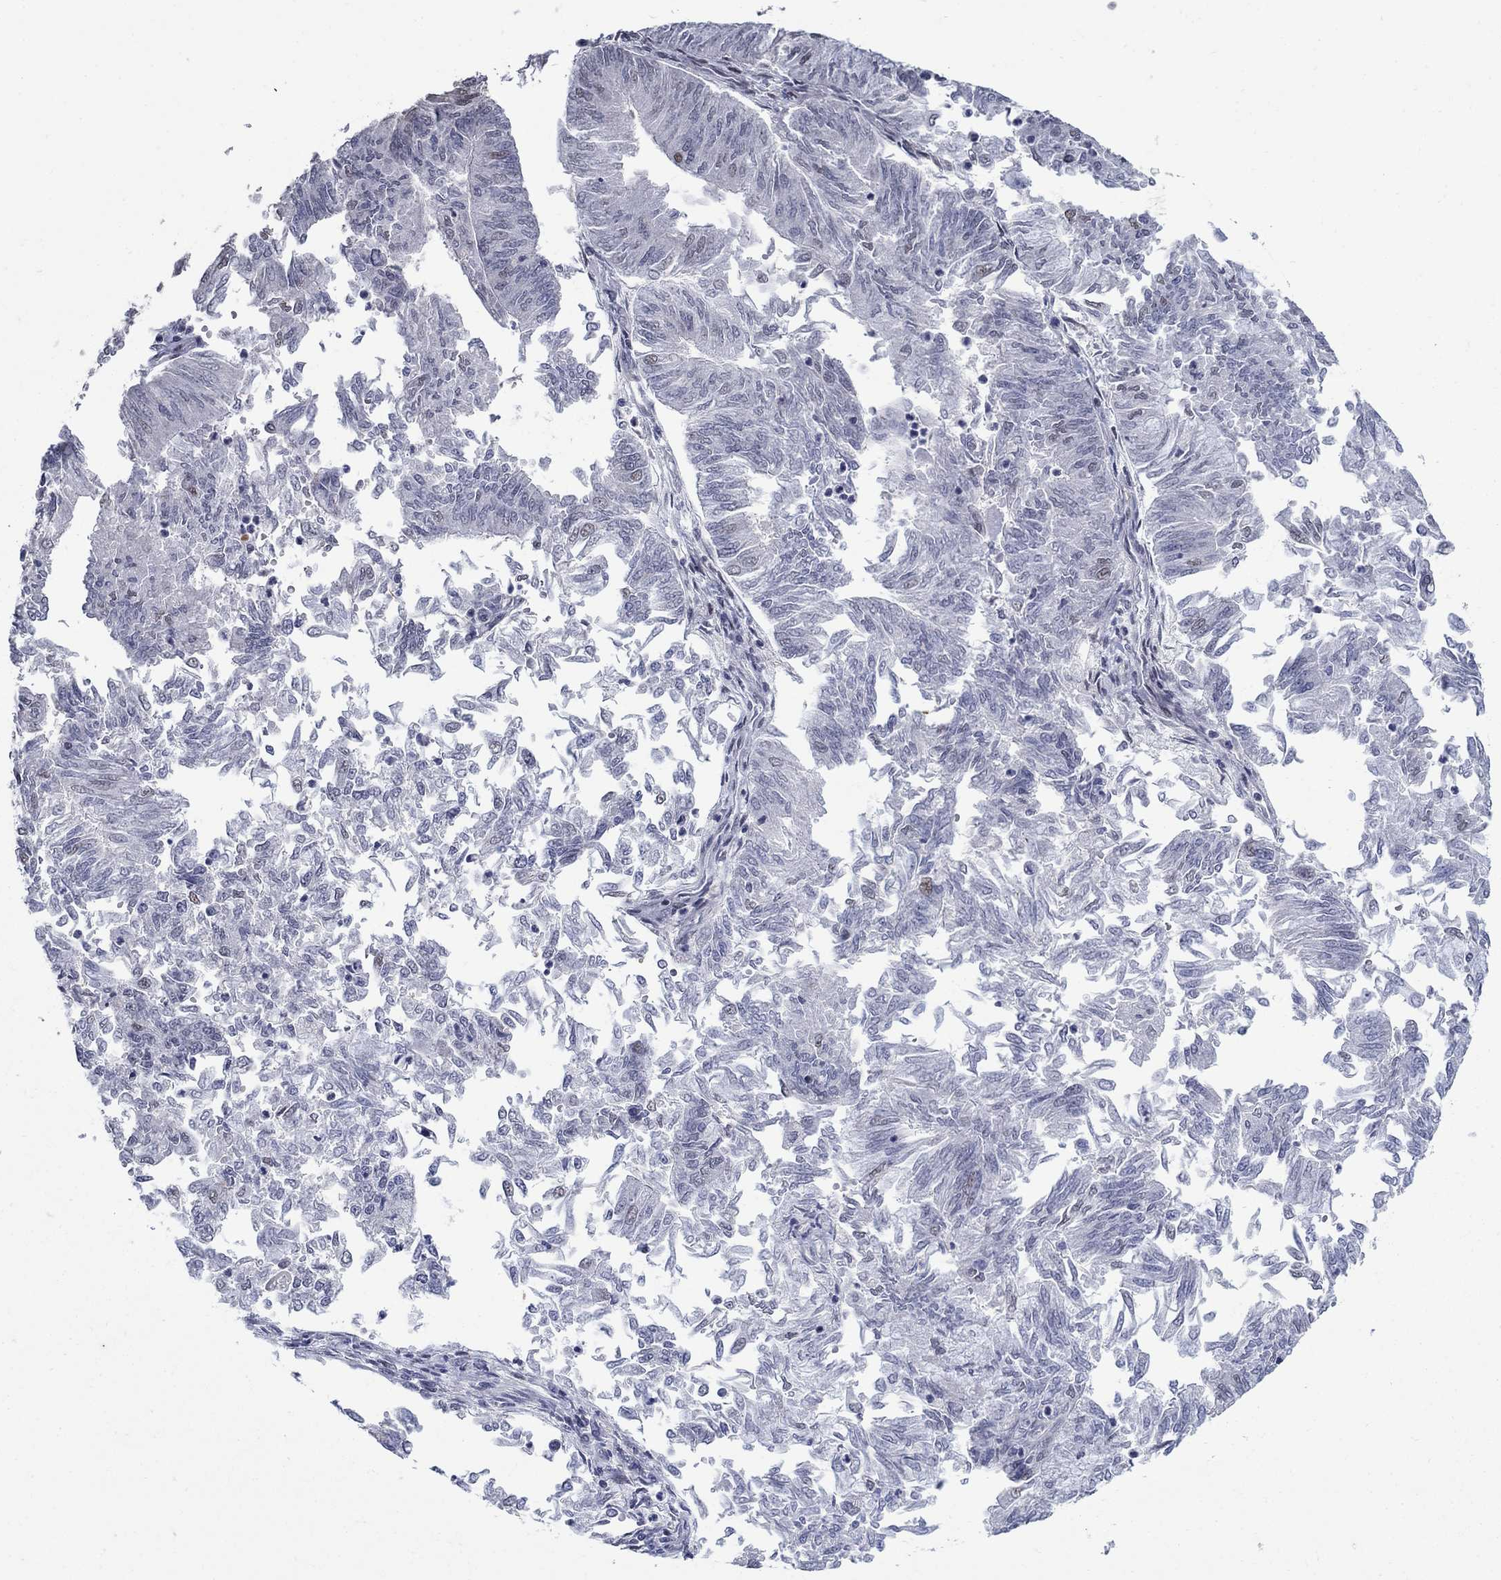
{"staining": {"intensity": "negative", "quantity": "none", "location": "none"}, "tissue": "endometrial cancer", "cell_type": "Tumor cells", "image_type": "cancer", "snomed": [{"axis": "morphology", "description": "Adenocarcinoma, NOS"}, {"axis": "topography", "description": "Endometrium"}], "caption": "This image is of adenocarcinoma (endometrial) stained with immunohistochemistry to label a protein in brown with the nuclei are counter-stained blue. There is no positivity in tumor cells.", "gene": "PNISR", "patient": {"sex": "female", "age": 59}}